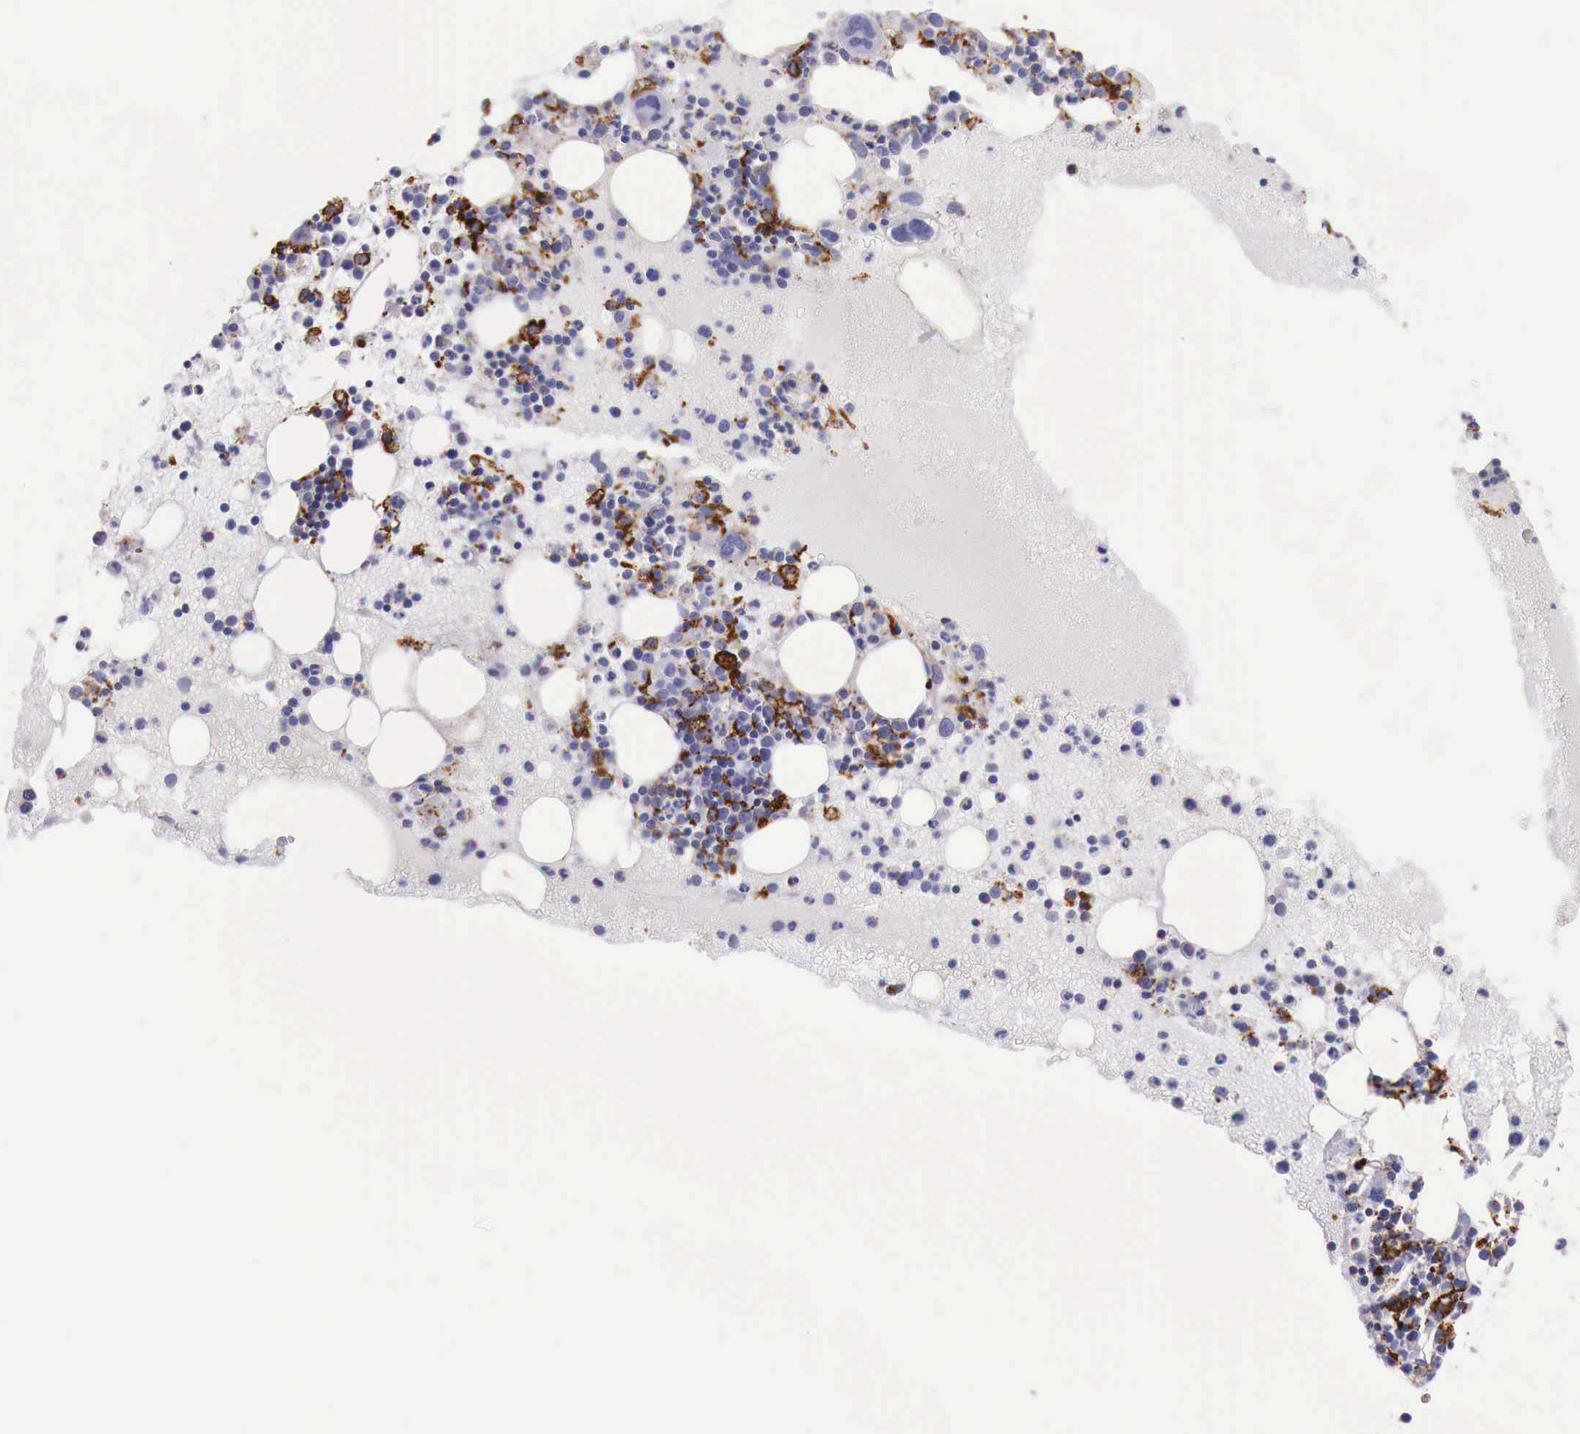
{"staining": {"intensity": "strong", "quantity": "25%-75%", "location": "cytoplasmic/membranous"}, "tissue": "bone marrow", "cell_type": "Hematopoietic cells", "image_type": "normal", "snomed": [{"axis": "morphology", "description": "Normal tissue, NOS"}, {"axis": "topography", "description": "Bone marrow"}], "caption": "Immunohistochemical staining of unremarkable bone marrow shows 25%-75% levels of strong cytoplasmic/membranous protein positivity in approximately 25%-75% of hematopoietic cells.", "gene": "MSR1", "patient": {"sex": "female", "age": 74}}